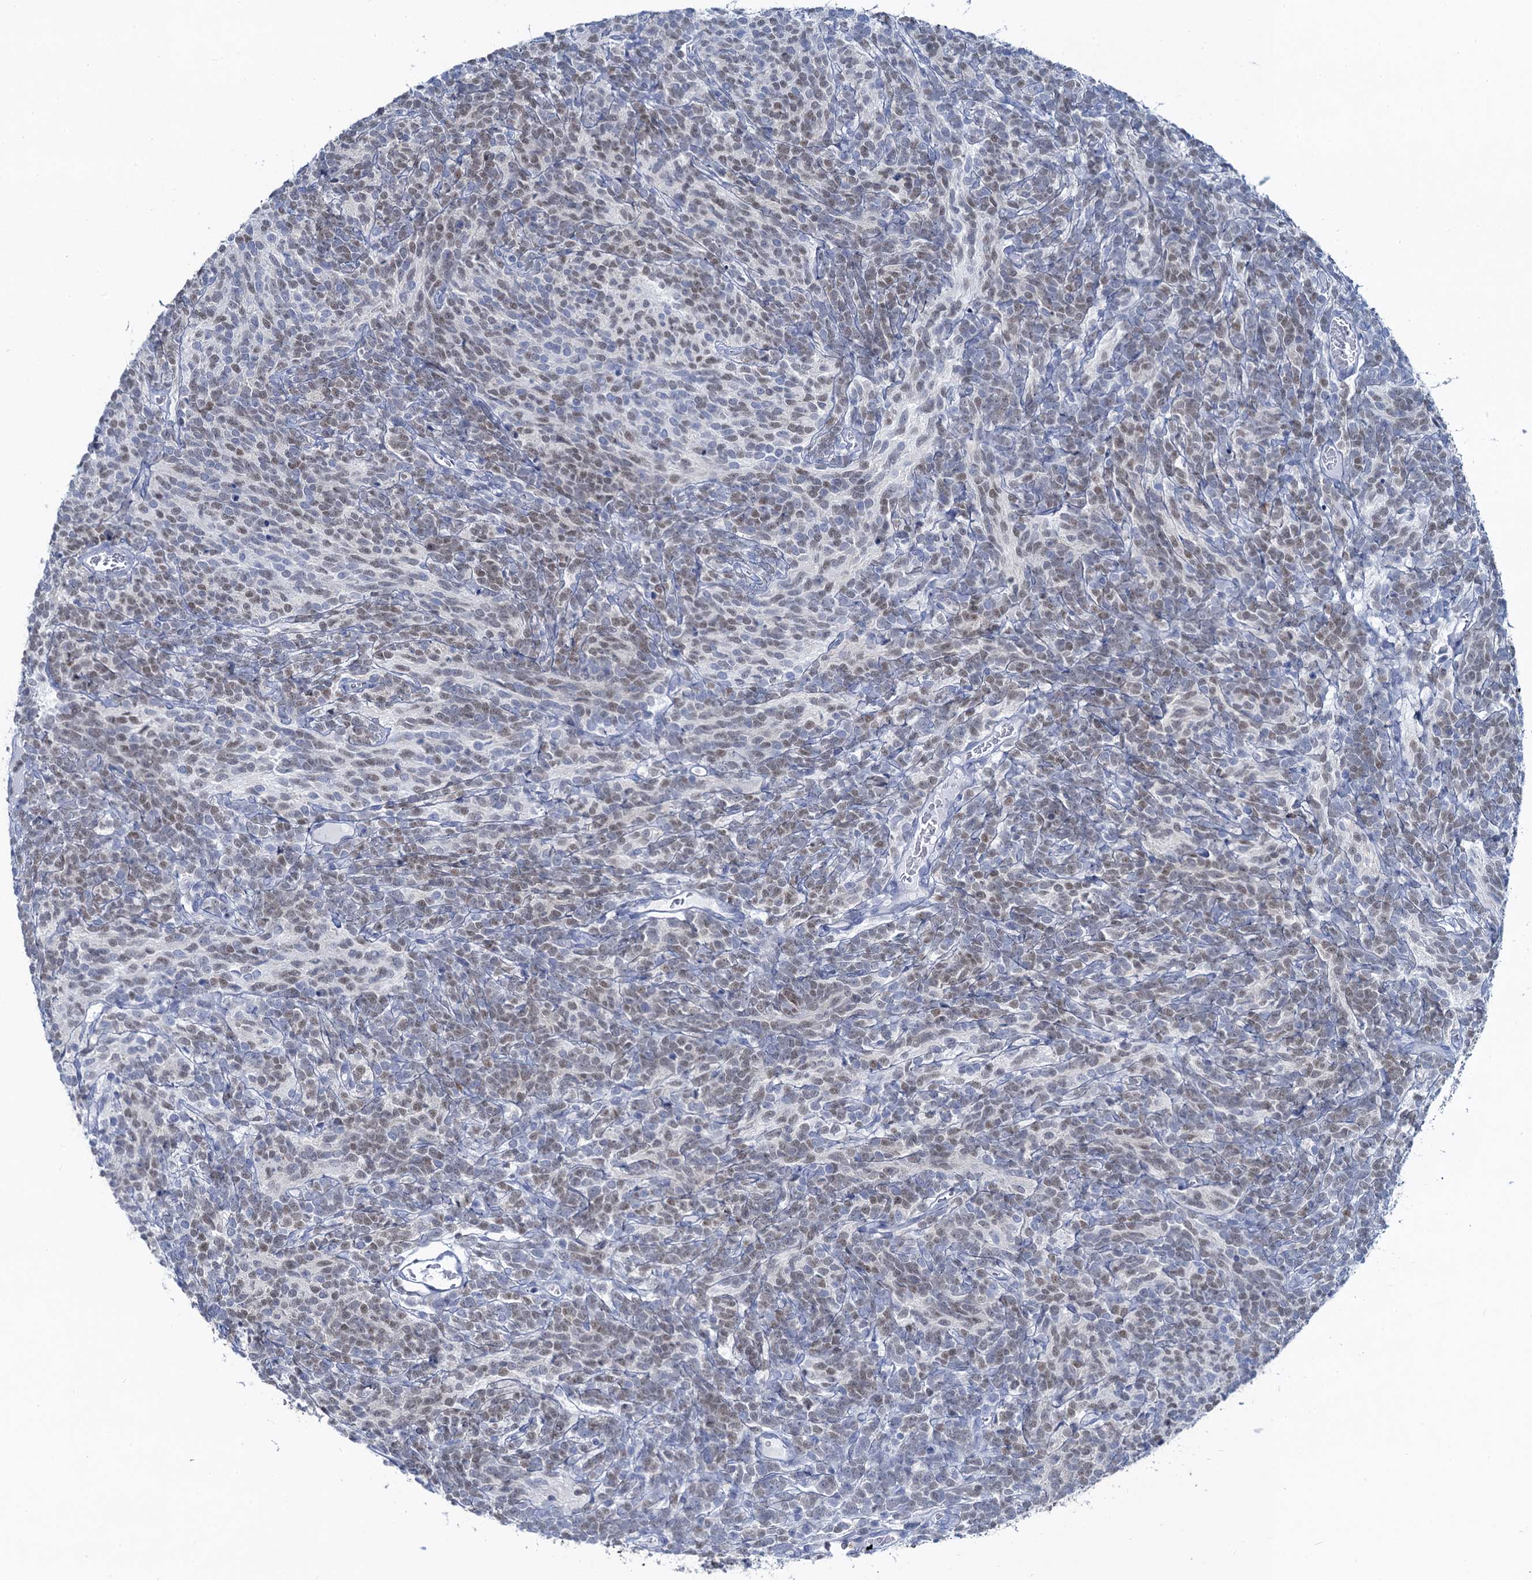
{"staining": {"intensity": "weak", "quantity": "25%-75%", "location": "nuclear"}, "tissue": "glioma", "cell_type": "Tumor cells", "image_type": "cancer", "snomed": [{"axis": "morphology", "description": "Glioma, malignant, Low grade"}, {"axis": "topography", "description": "Brain"}], "caption": "Immunohistochemistry (IHC) histopathology image of human glioma stained for a protein (brown), which exhibits low levels of weak nuclear staining in about 25%-75% of tumor cells.", "gene": "TOX3", "patient": {"sex": "female", "age": 1}}